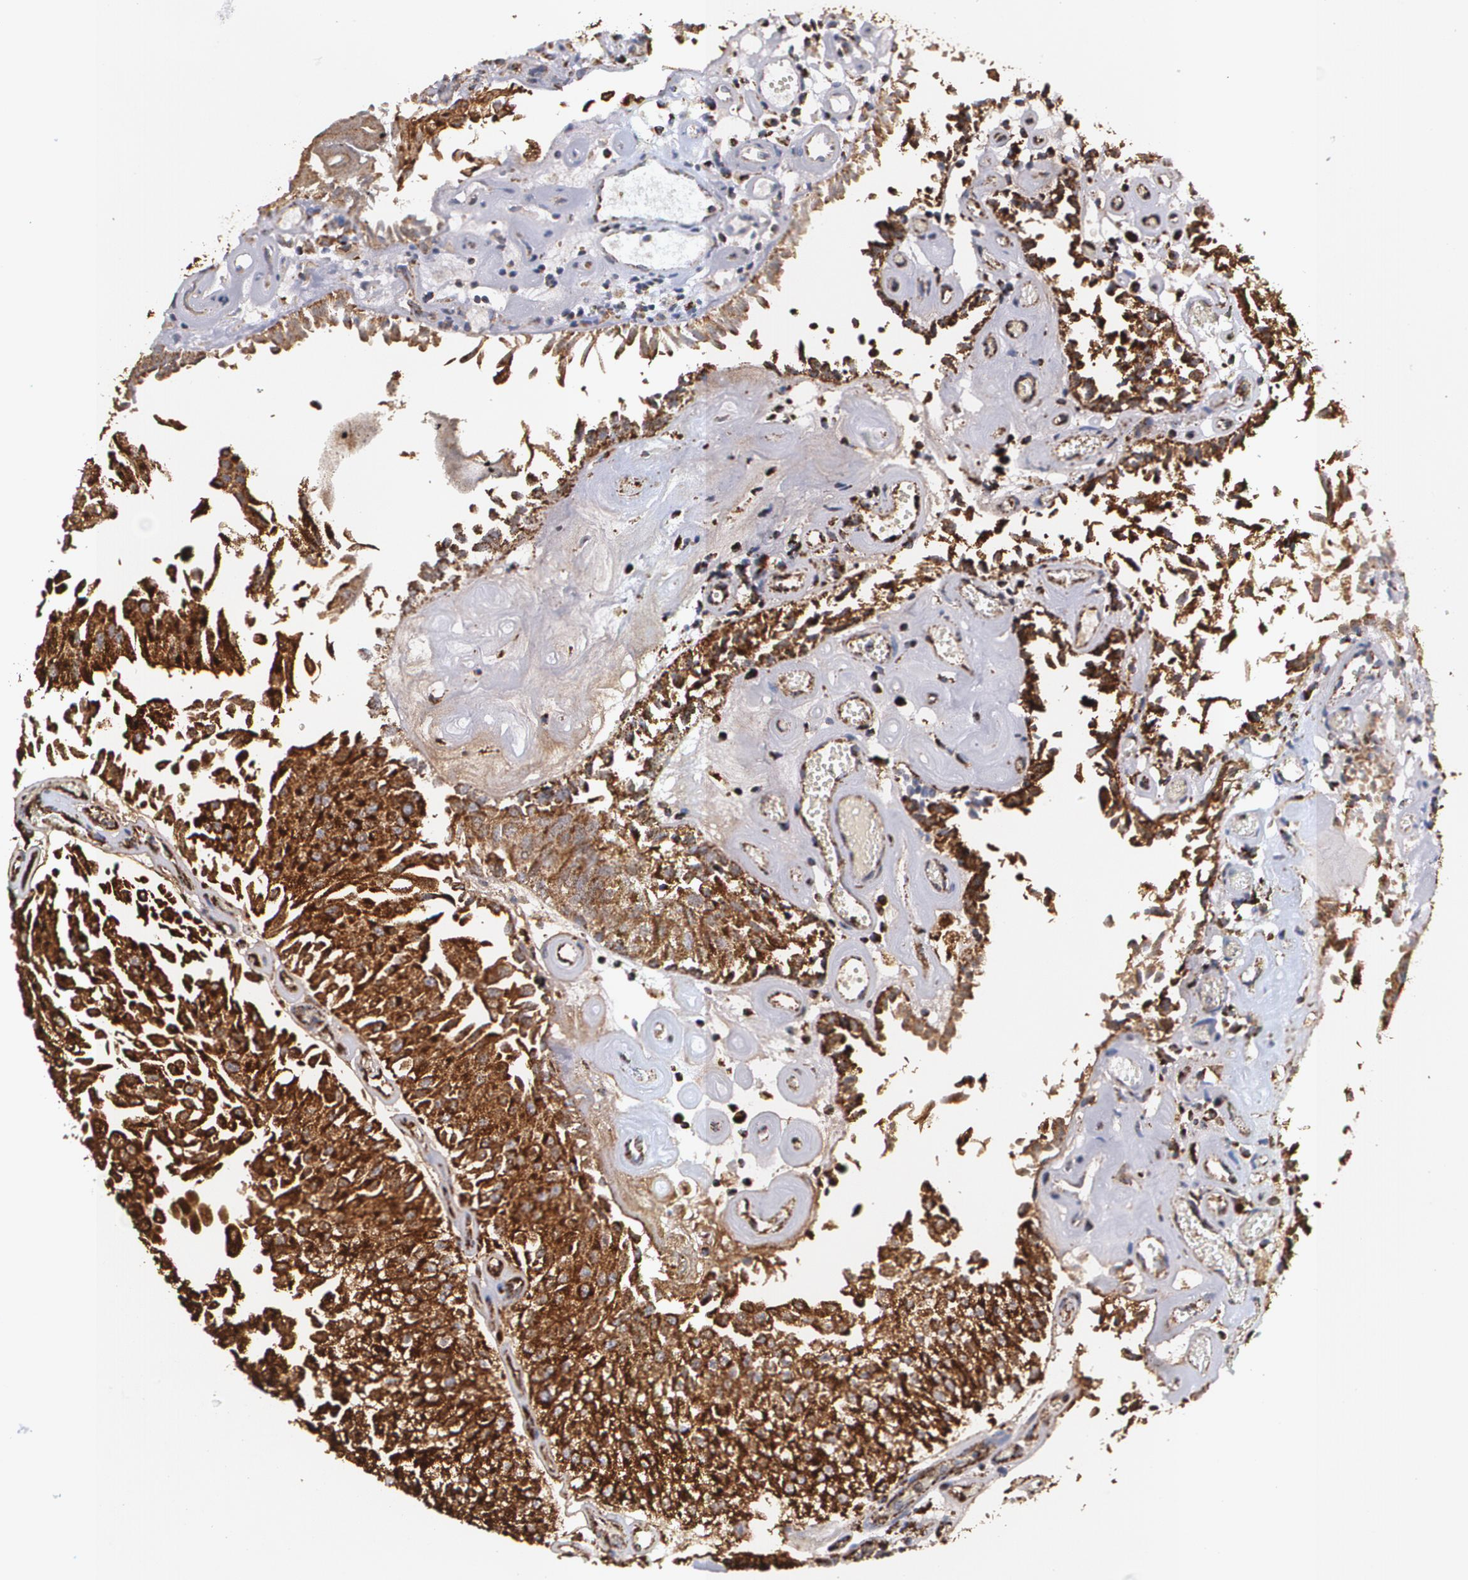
{"staining": {"intensity": "moderate", "quantity": ">75%", "location": "cytoplasmic/membranous"}, "tissue": "urothelial cancer", "cell_type": "Tumor cells", "image_type": "cancer", "snomed": [{"axis": "morphology", "description": "Urothelial carcinoma, Low grade"}, {"axis": "topography", "description": "Urinary bladder"}], "caption": "IHC staining of low-grade urothelial carcinoma, which shows medium levels of moderate cytoplasmic/membranous expression in approximately >75% of tumor cells indicating moderate cytoplasmic/membranous protein staining. The staining was performed using DAB (brown) for protein detection and nuclei were counterstained in hematoxylin (blue).", "gene": "HSPD1", "patient": {"sex": "male", "age": 86}}